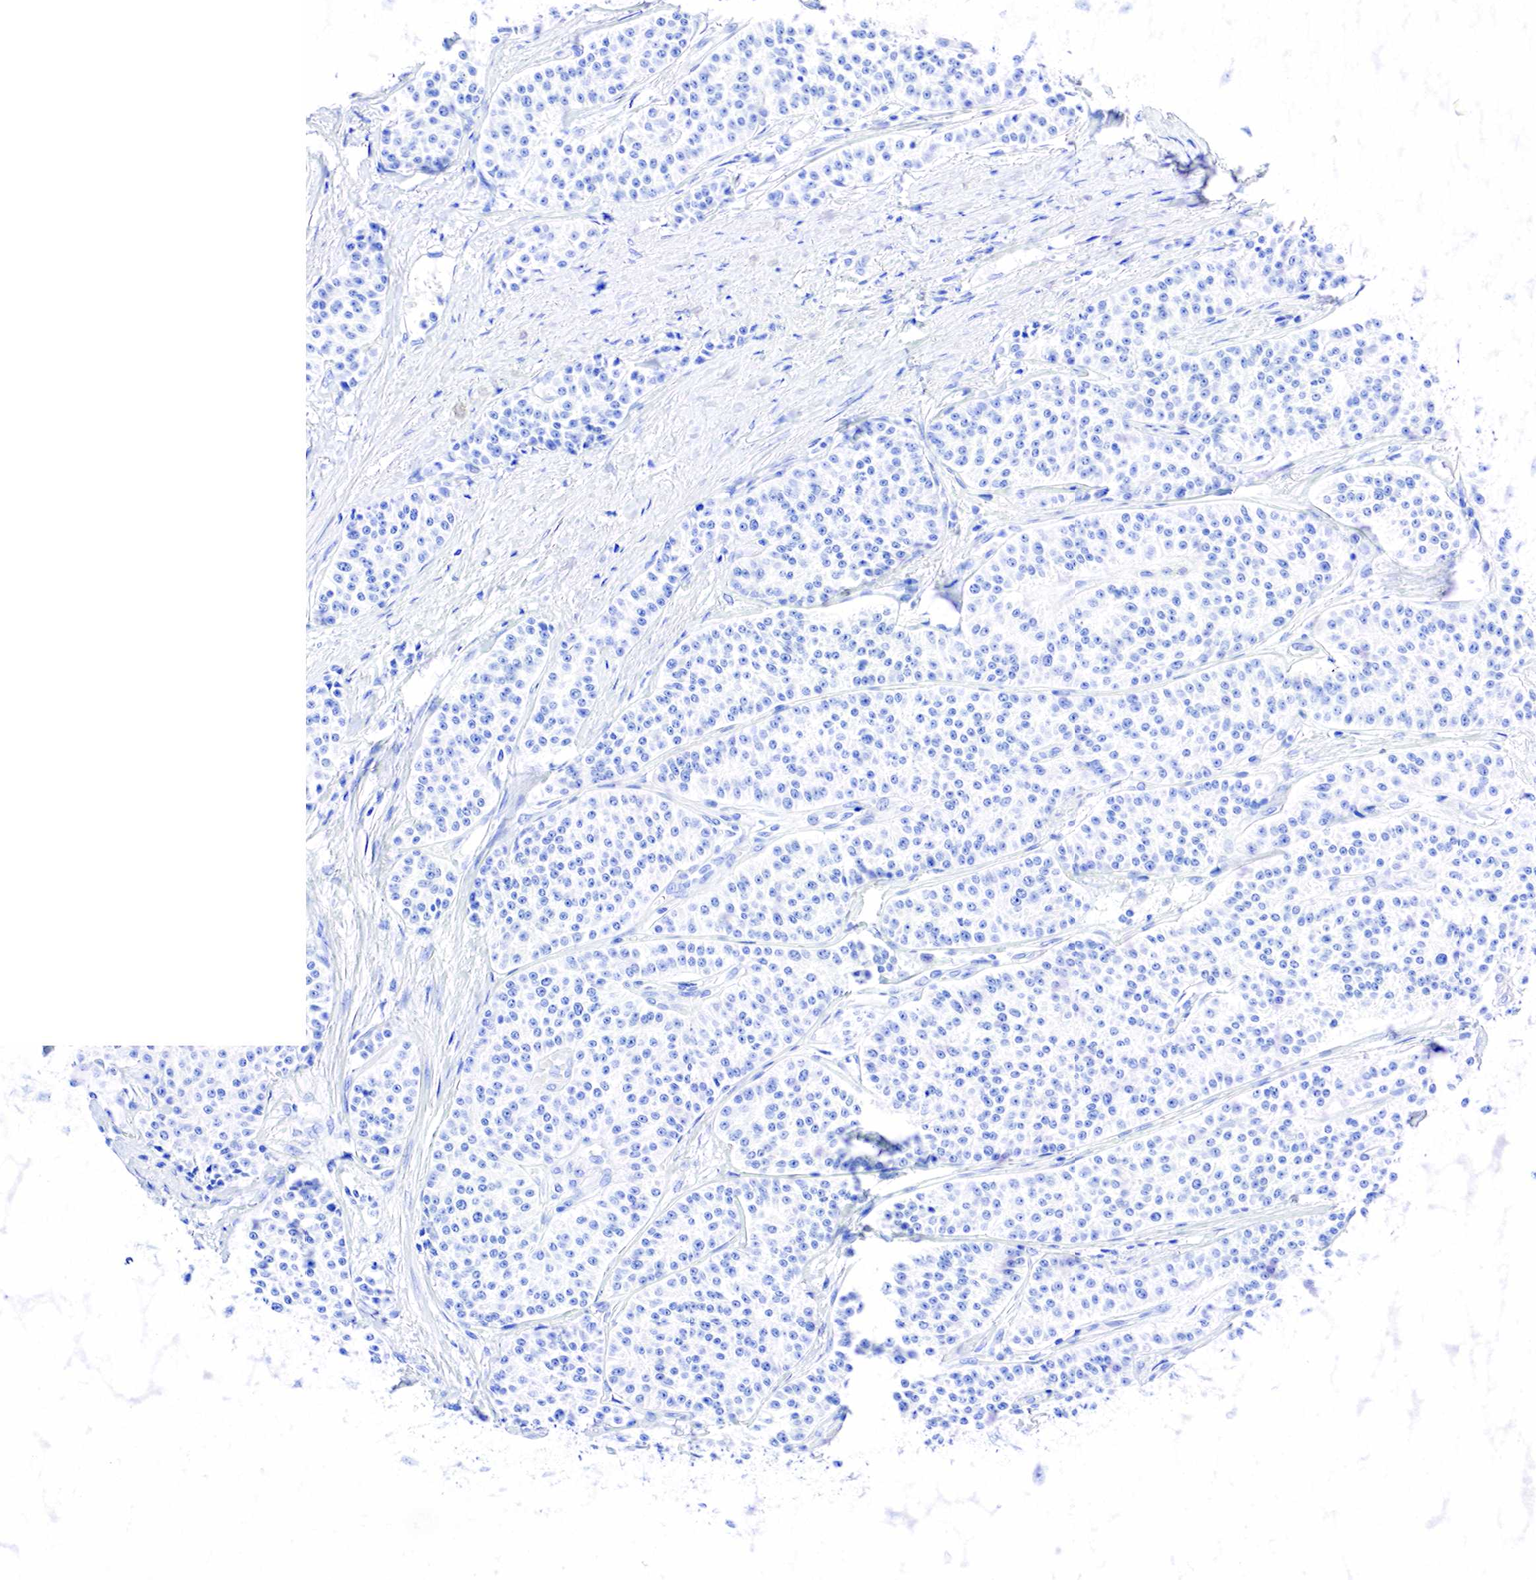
{"staining": {"intensity": "negative", "quantity": "none", "location": "none"}, "tissue": "carcinoid", "cell_type": "Tumor cells", "image_type": "cancer", "snomed": [{"axis": "morphology", "description": "Carcinoid, malignant, NOS"}, {"axis": "topography", "description": "Stomach"}], "caption": "The image shows no staining of tumor cells in carcinoid.", "gene": "ESR1", "patient": {"sex": "female", "age": 76}}